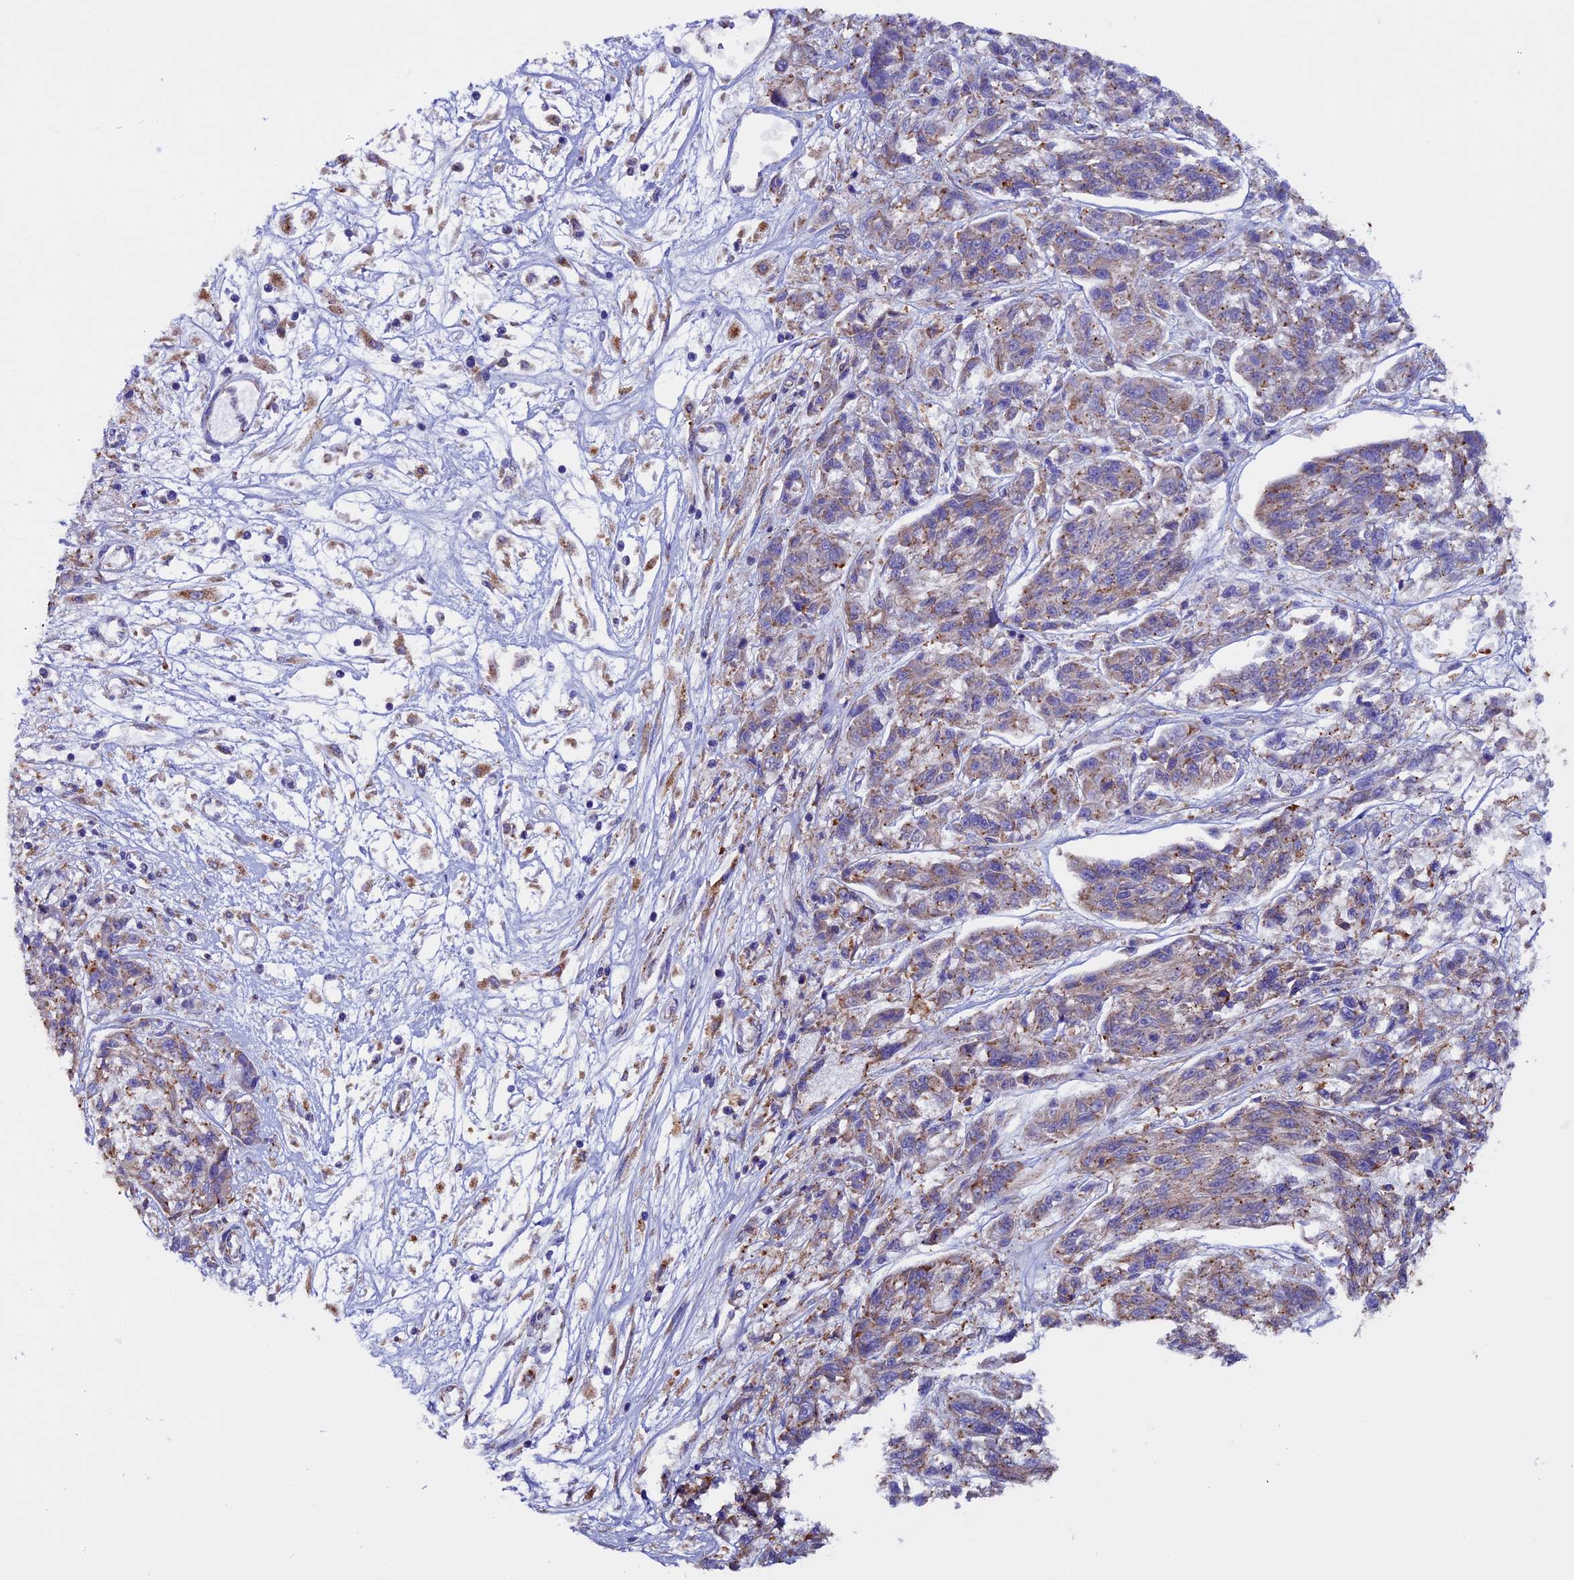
{"staining": {"intensity": "weak", "quantity": ">75%", "location": "cytoplasmic/membranous"}, "tissue": "melanoma", "cell_type": "Tumor cells", "image_type": "cancer", "snomed": [{"axis": "morphology", "description": "Malignant melanoma, NOS"}, {"axis": "topography", "description": "Skin"}], "caption": "A high-resolution histopathology image shows immunohistochemistry staining of malignant melanoma, which displays weak cytoplasmic/membranous staining in about >75% of tumor cells.", "gene": "BTBD3", "patient": {"sex": "male", "age": 53}}